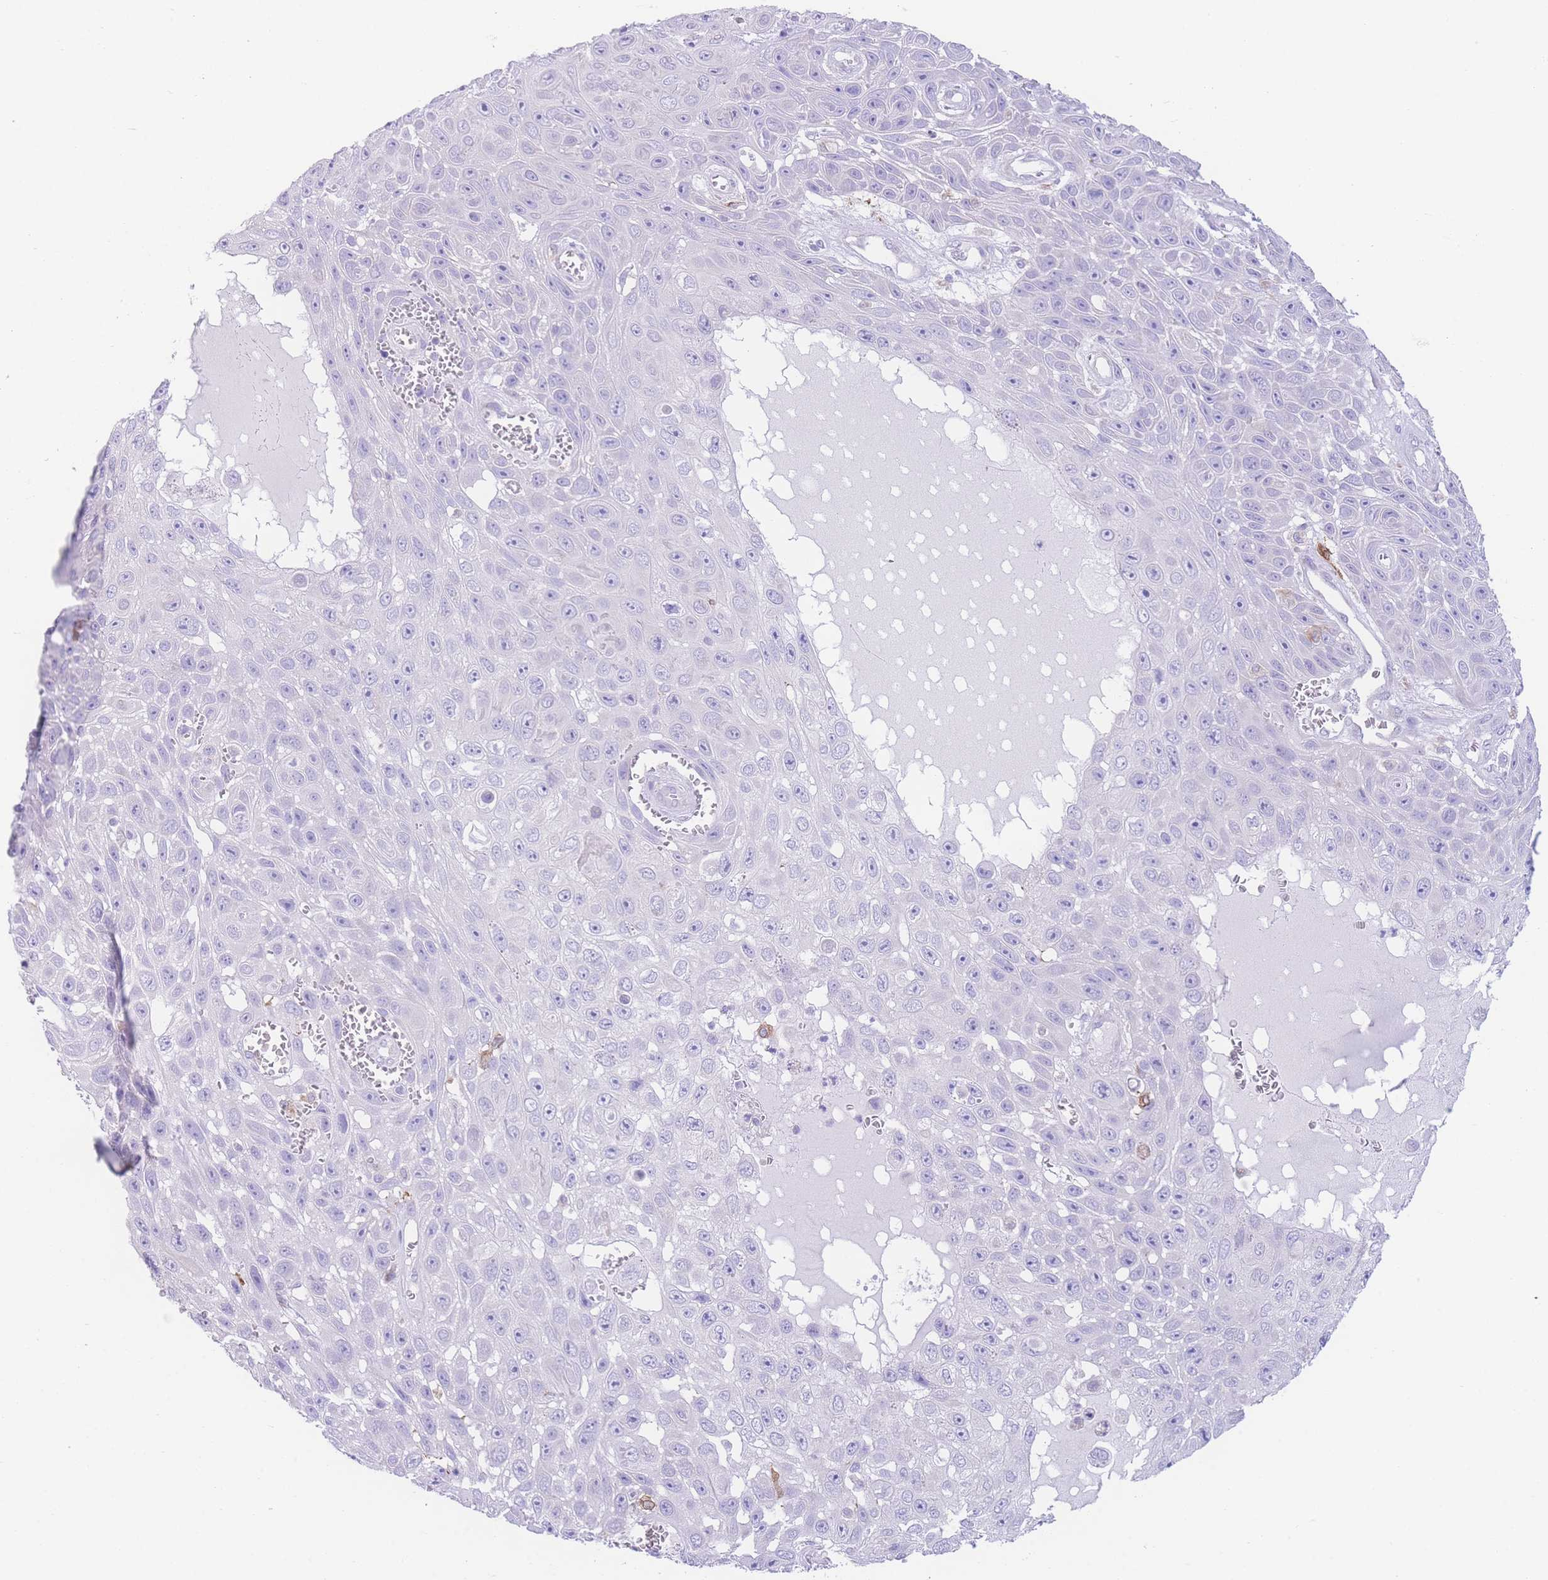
{"staining": {"intensity": "negative", "quantity": "none", "location": "none"}, "tissue": "skin cancer", "cell_type": "Tumor cells", "image_type": "cancer", "snomed": [{"axis": "morphology", "description": "Squamous cell carcinoma, NOS"}, {"axis": "topography", "description": "Skin"}], "caption": "Human skin cancer stained for a protein using IHC demonstrates no staining in tumor cells.", "gene": "NBEAL1", "patient": {"sex": "male", "age": 82}}